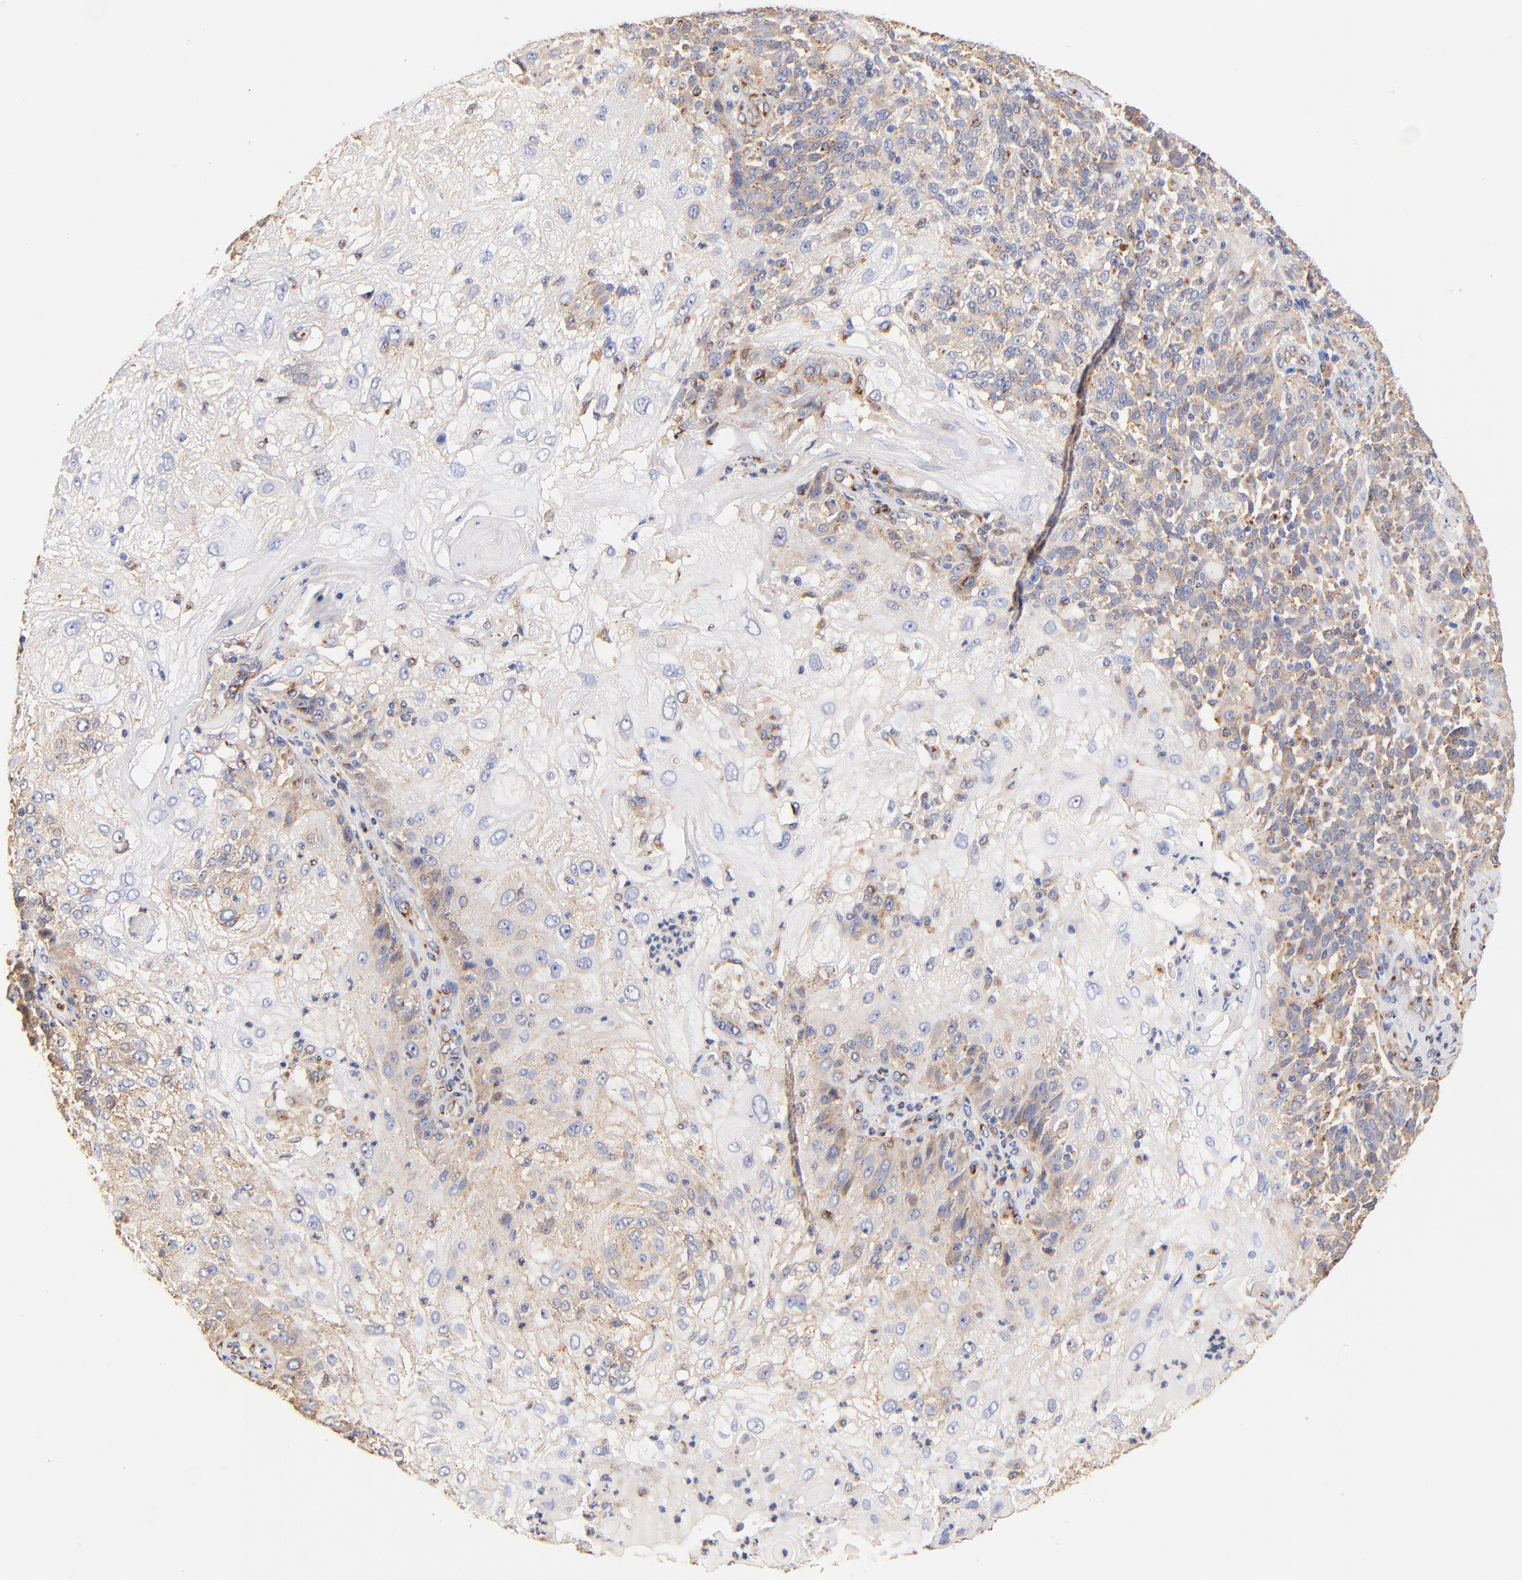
{"staining": {"intensity": "weak", "quantity": "<25%", "location": "cytoplasmic/membranous"}, "tissue": "skin cancer", "cell_type": "Tumor cells", "image_type": "cancer", "snomed": [{"axis": "morphology", "description": "Normal tissue, NOS"}, {"axis": "morphology", "description": "Squamous cell carcinoma, NOS"}, {"axis": "topography", "description": "Skin"}], "caption": "Skin squamous cell carcinoma stained for a protein using immunohistochemistry (IHC) exhibits no positivity tumor cells.", "gene": "FMNL3", "patient": {"sex": "female", "age": 83}}